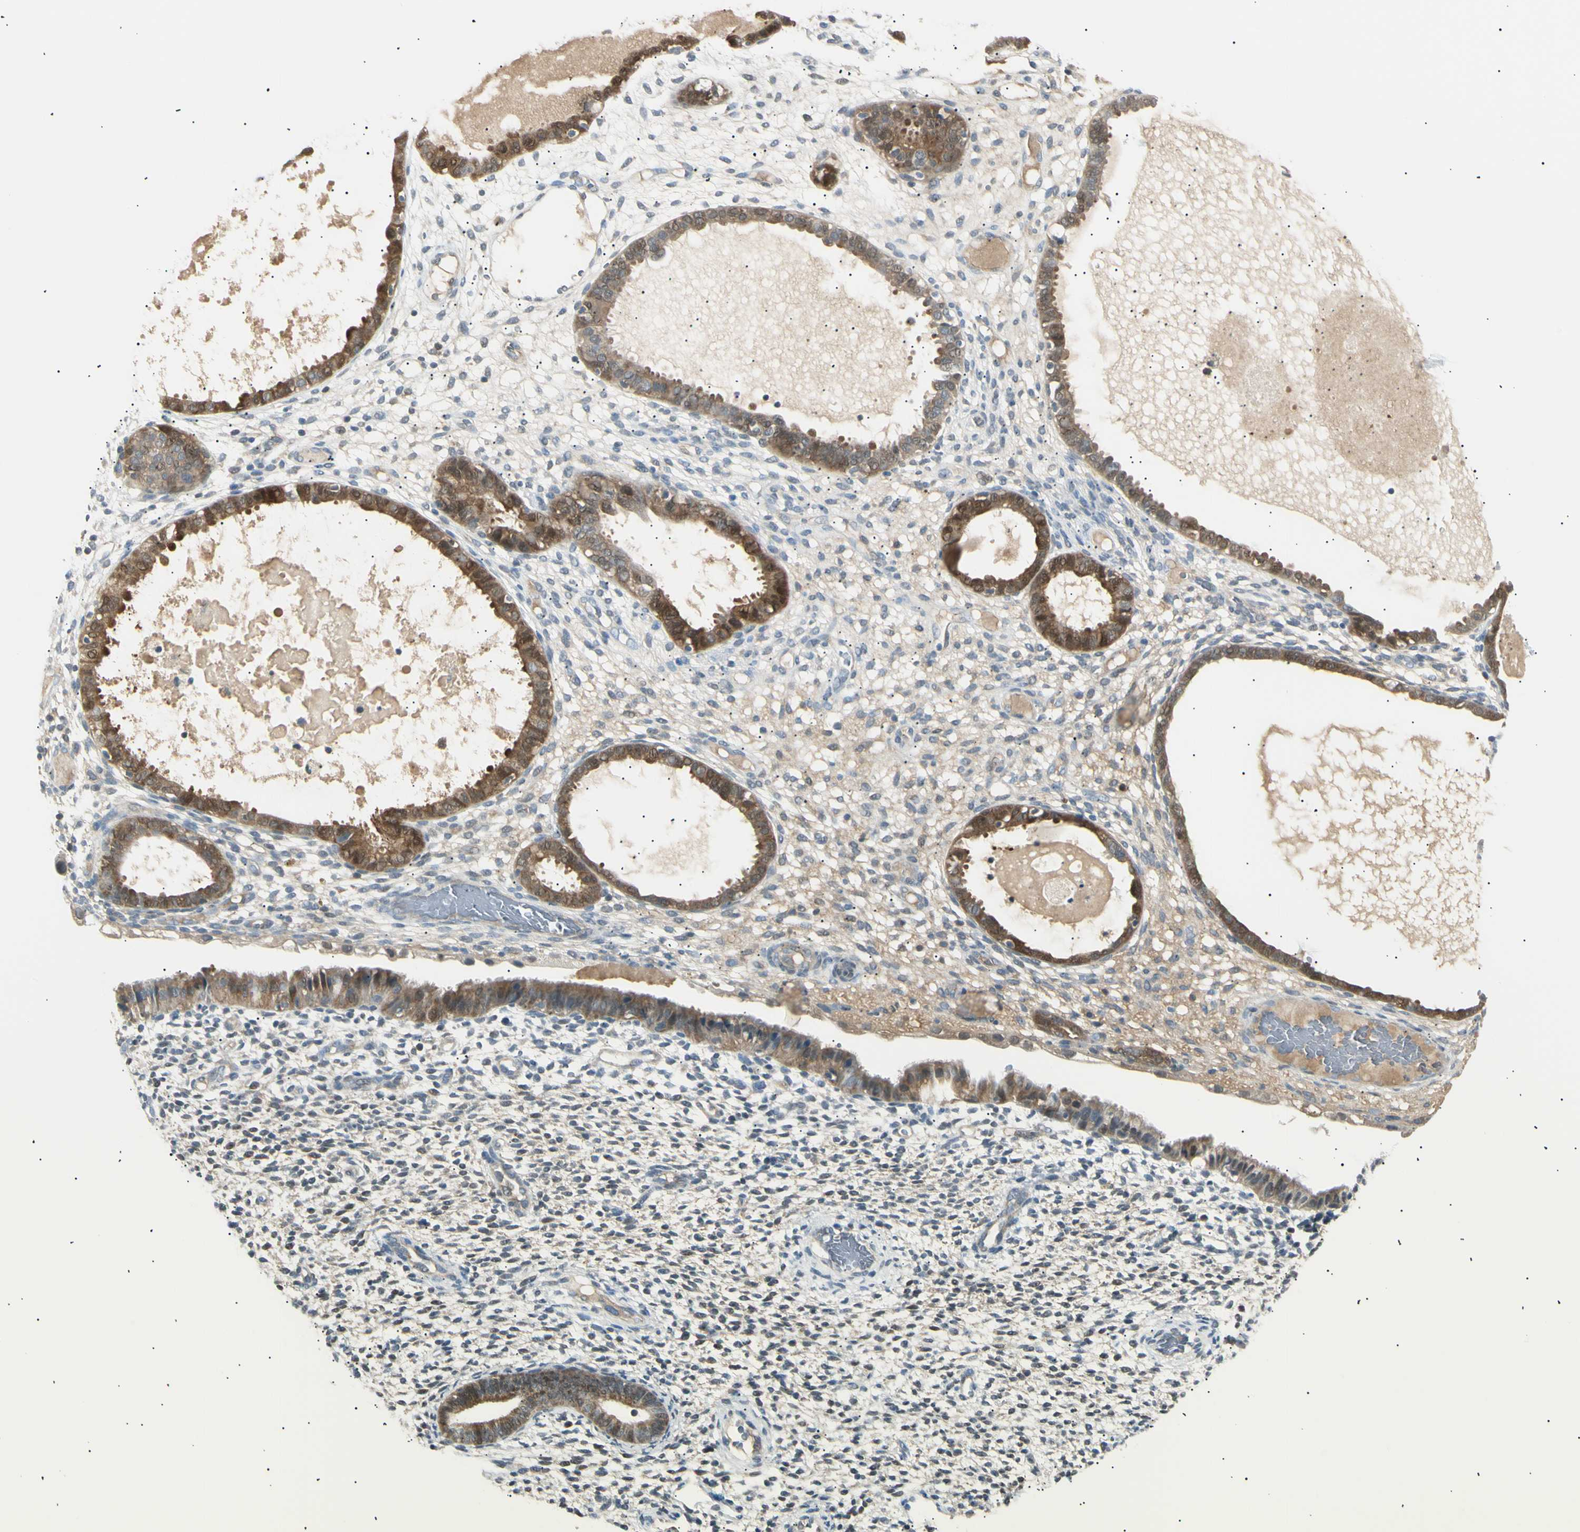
{"staining": {"intensity": "weak", "quantity": "25%-75%", "location": "cytoplasmic/membranous"}, "tissue": "endometrium", "cell_type": "Cells in endometrial stroma", "image_type": "normal", "snomed": [{"axis": "morphology", "description": "Normal tissue, NOS"}, {"axis": "topography", "description": "Endometrium"}], "caption": "Immunohistochemical staining of unremarkable human endometrium exhibits 25%-75% levels of weak cytoplasmic/membranous protein staining in about 25%-75% of cells in endometrial stroma. The staining was performed using DAB, with brown indicating positive protein expression. Nuclei are stained blue with hematoxylin.", "gene": "LHPP", "patient": {"sex": "female", "age": 61}}